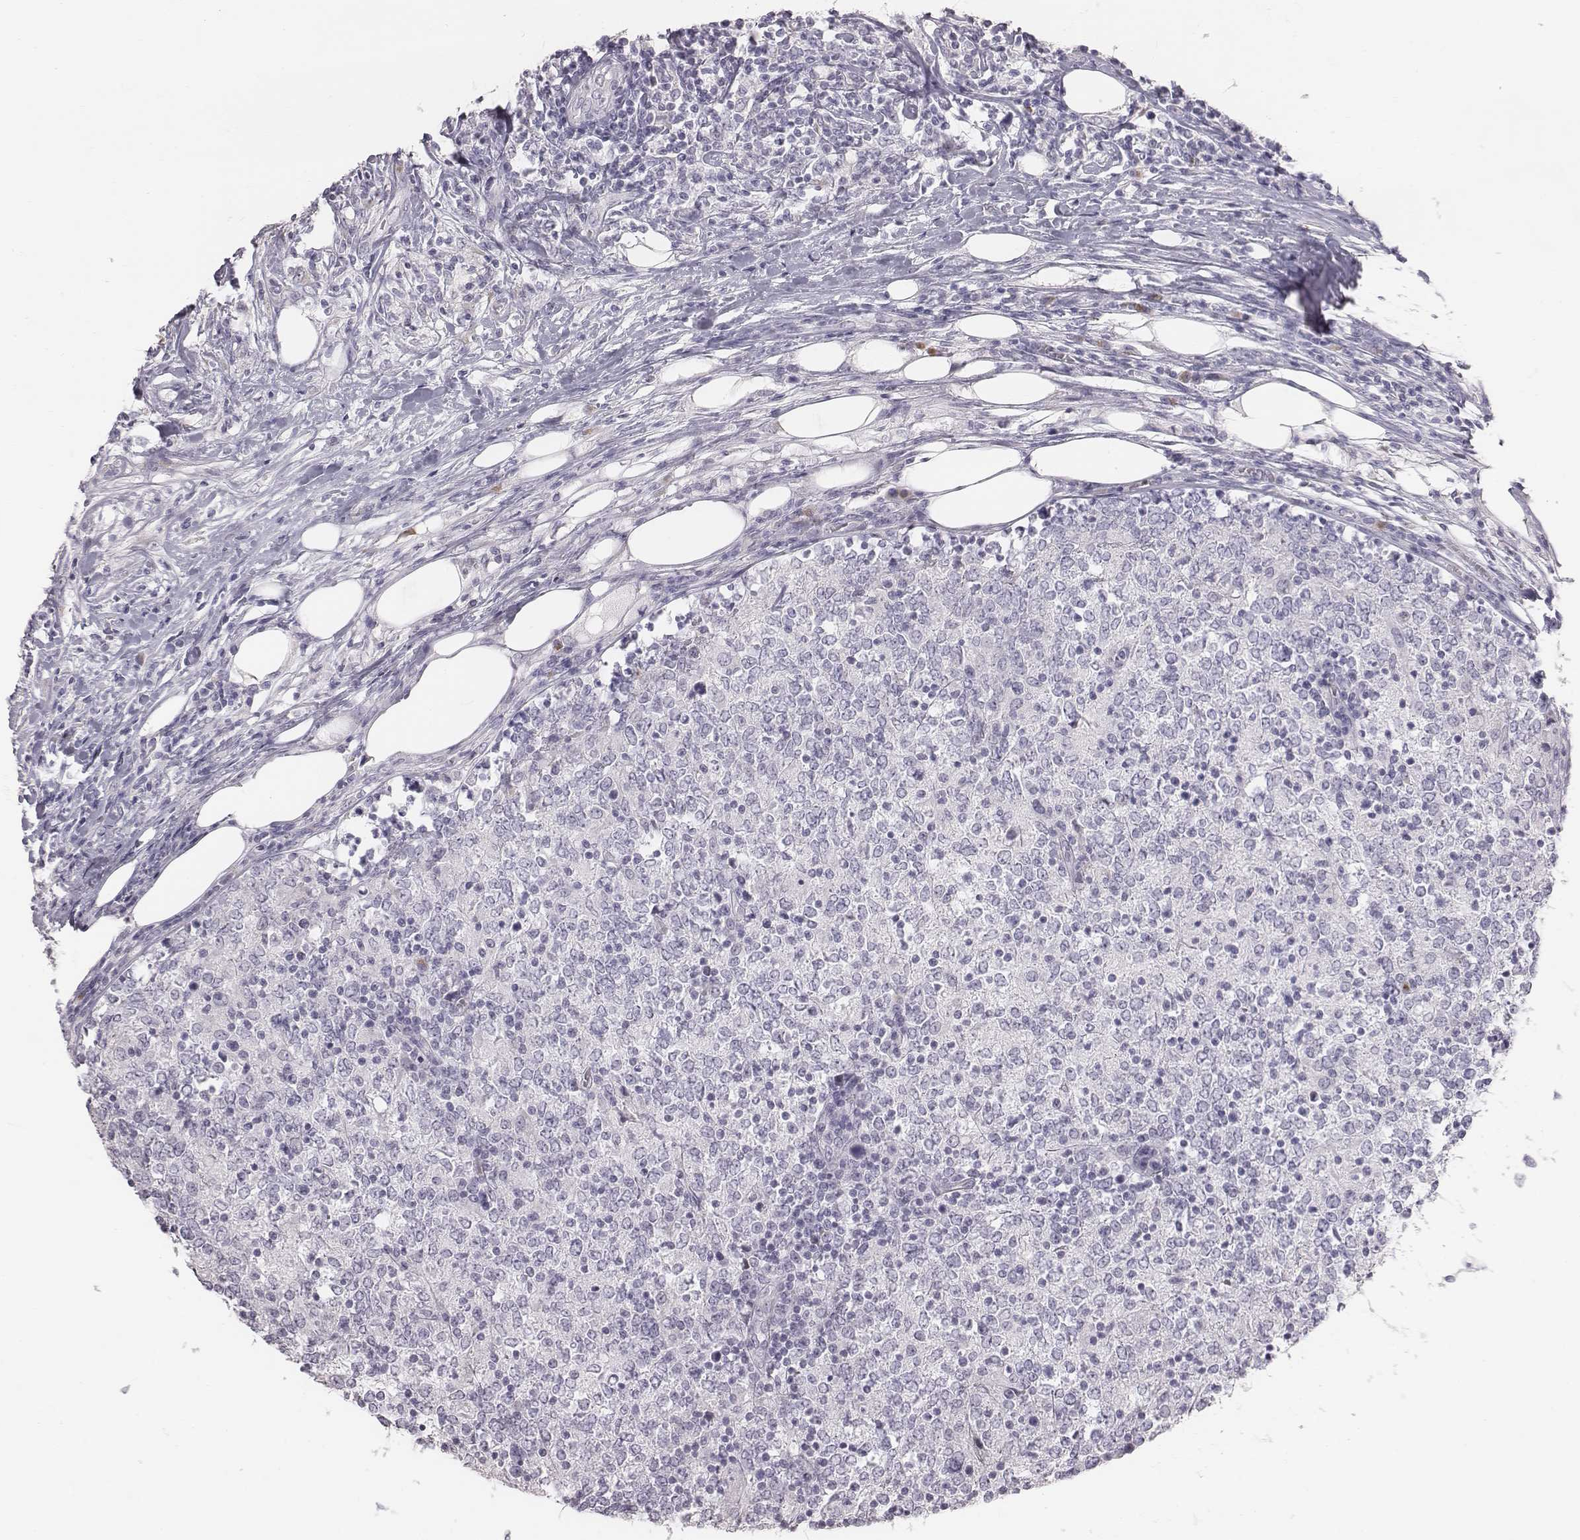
{"staining": {"intensity": "negative", "quantity": "none", "location": "none"}, "tissue": "lymphoma", "cell_type": "Tumor cells", "image_type": "cancer", "snomed": [{"axis": "morphology", "description": "Malignant lymphoma, non-Hodgkin's type, High grade"}, {"axis": "topography", "description": "Lymph node"}], "caption": "Protein analysis of malignant lymphoma, non-Hodgkin's type (high-grade) exhibits no significant staining in tumor cells.", "gene": "C6orf58", "patient": {"sex": "female", "age": 84}}